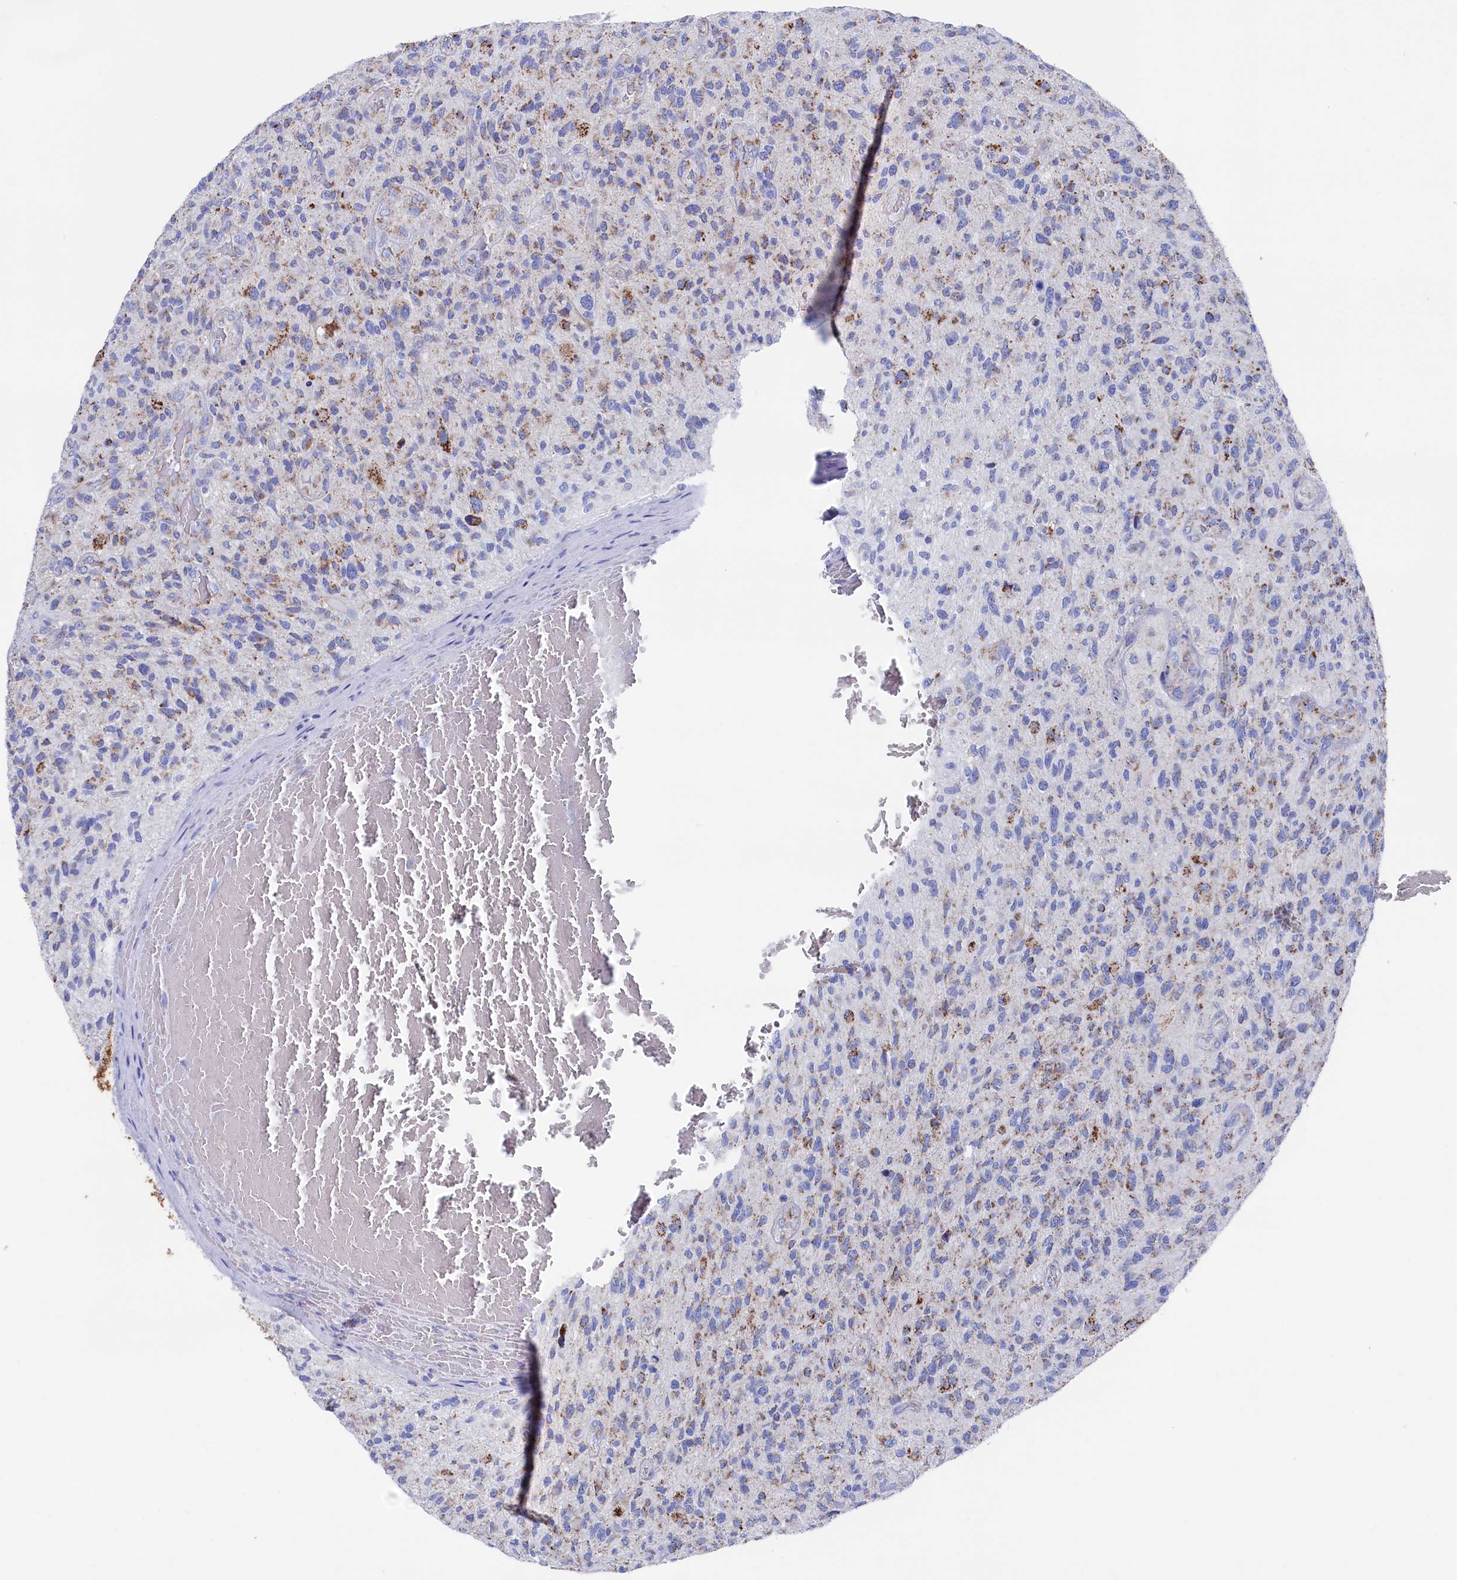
{"staining": {"intensity": "negative", "quantity": "none", "location": "none"}, "tissue": "glioma", "cell_type": "Tumor cells", "image_type": "cancer", "snomed": [{"axis": "morphology", "description": "Glioma, malignant, High grade"}, {"axis": "topography", "description": "Brain"}], "caption": "Glioma was stained to show a protein in brown. There is no significant expression in tumor cells.", "gene": "MMAB", "patient": {"sex": "male", "age": 47}}